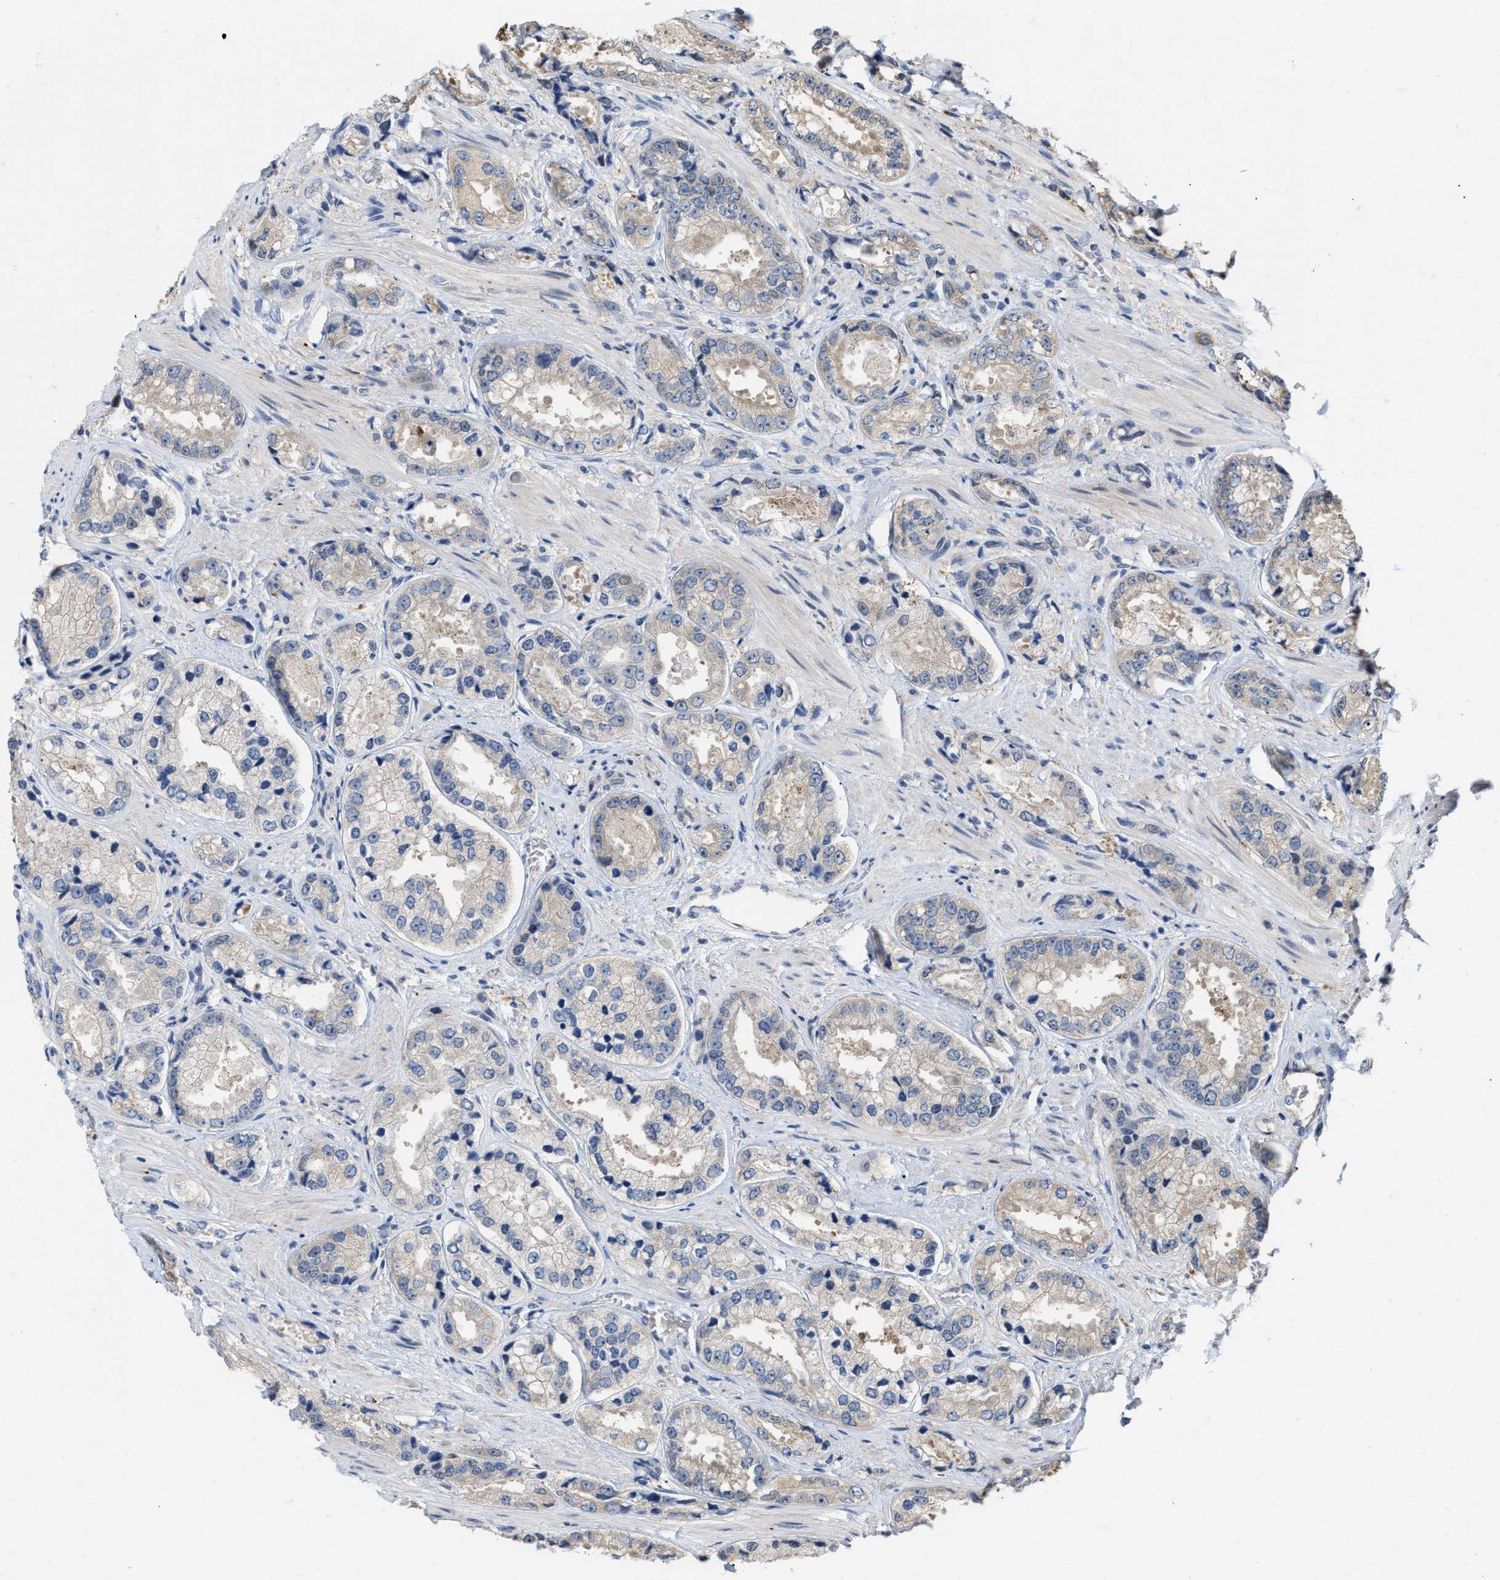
{"staining": {"intensity": "weak", "quantity": "<25%", "location": "cytoplasmic/membranous"}, "tissue": "prostate cancer", "cell_type": "Tumor cells", "image_type": "cancer", "snomed": [{"axis": "morphology", "description": "Adenocarcinoma, High grade"}, {"axis": "topography", "description": "Prostate"}], "caption": "IHC of human prostate cancer demonstrates no expression in tumor cells. (DAB immunohistochemistry visualized using brightfield microscopy, high magnification).", "gene": "CSNK1A1", "patient": {"sex": "male", "age": 61}}